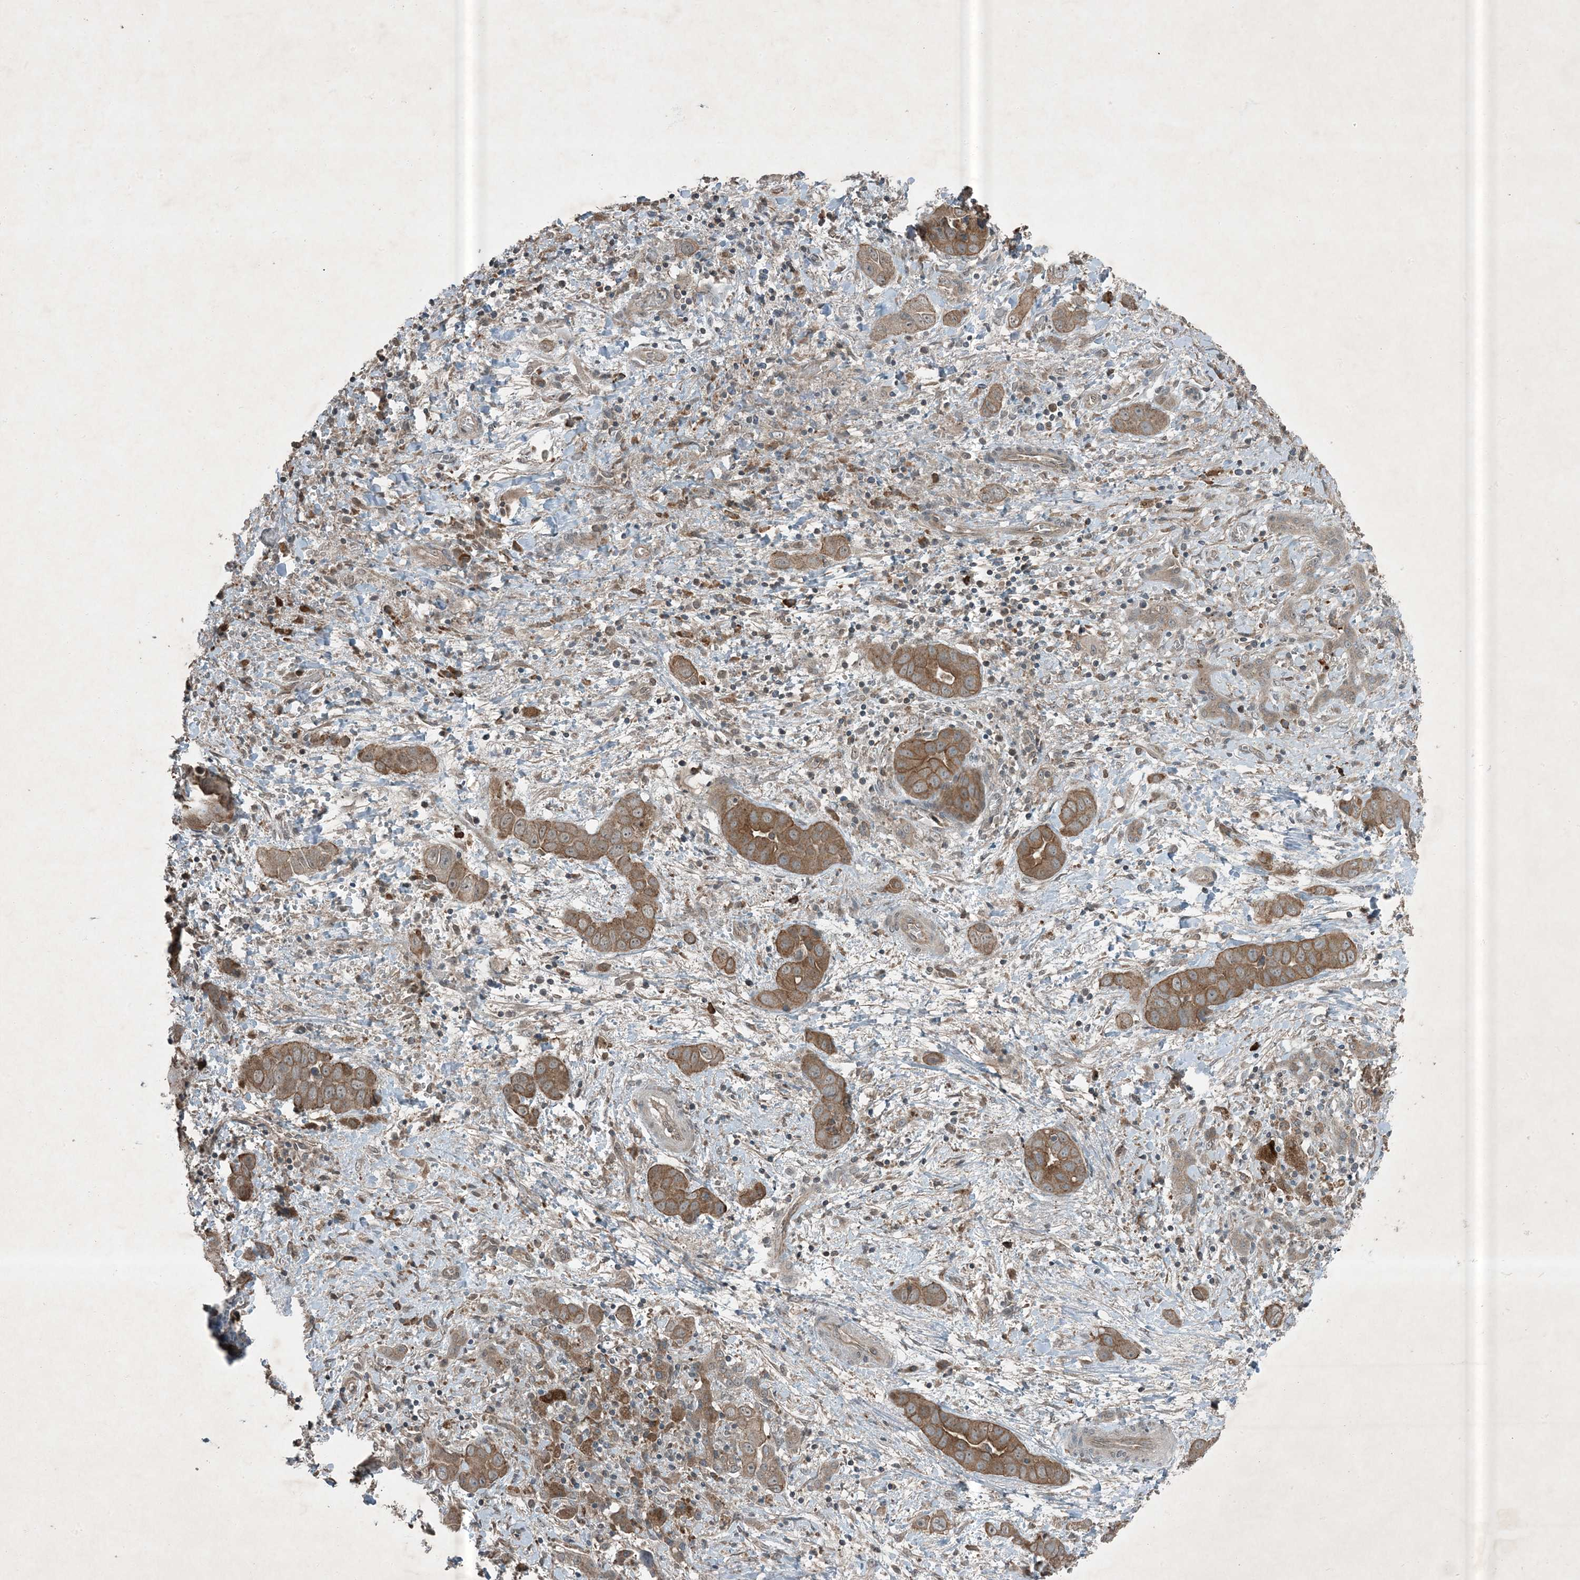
{"staining": {"intensity": "moderate", "quantity": ">75%", "location": "cytoplasmic/membranous"}, "tissue": "liver cancer", "cell_type": "Tumor cells", "image_type": "cancer", "snomed": [{"axis": "morphology", "description": "Cholangiocarcinoma"}, {"axis": "topography", "description": "Liver"}], "caption": "A histopathology image of liver cancer stained for a protein reveals moderate cytoplasmic/membranous brown staining in tumor cells.", "gene": "MDN1", "patient": {"sex": "female", "age": 52}}